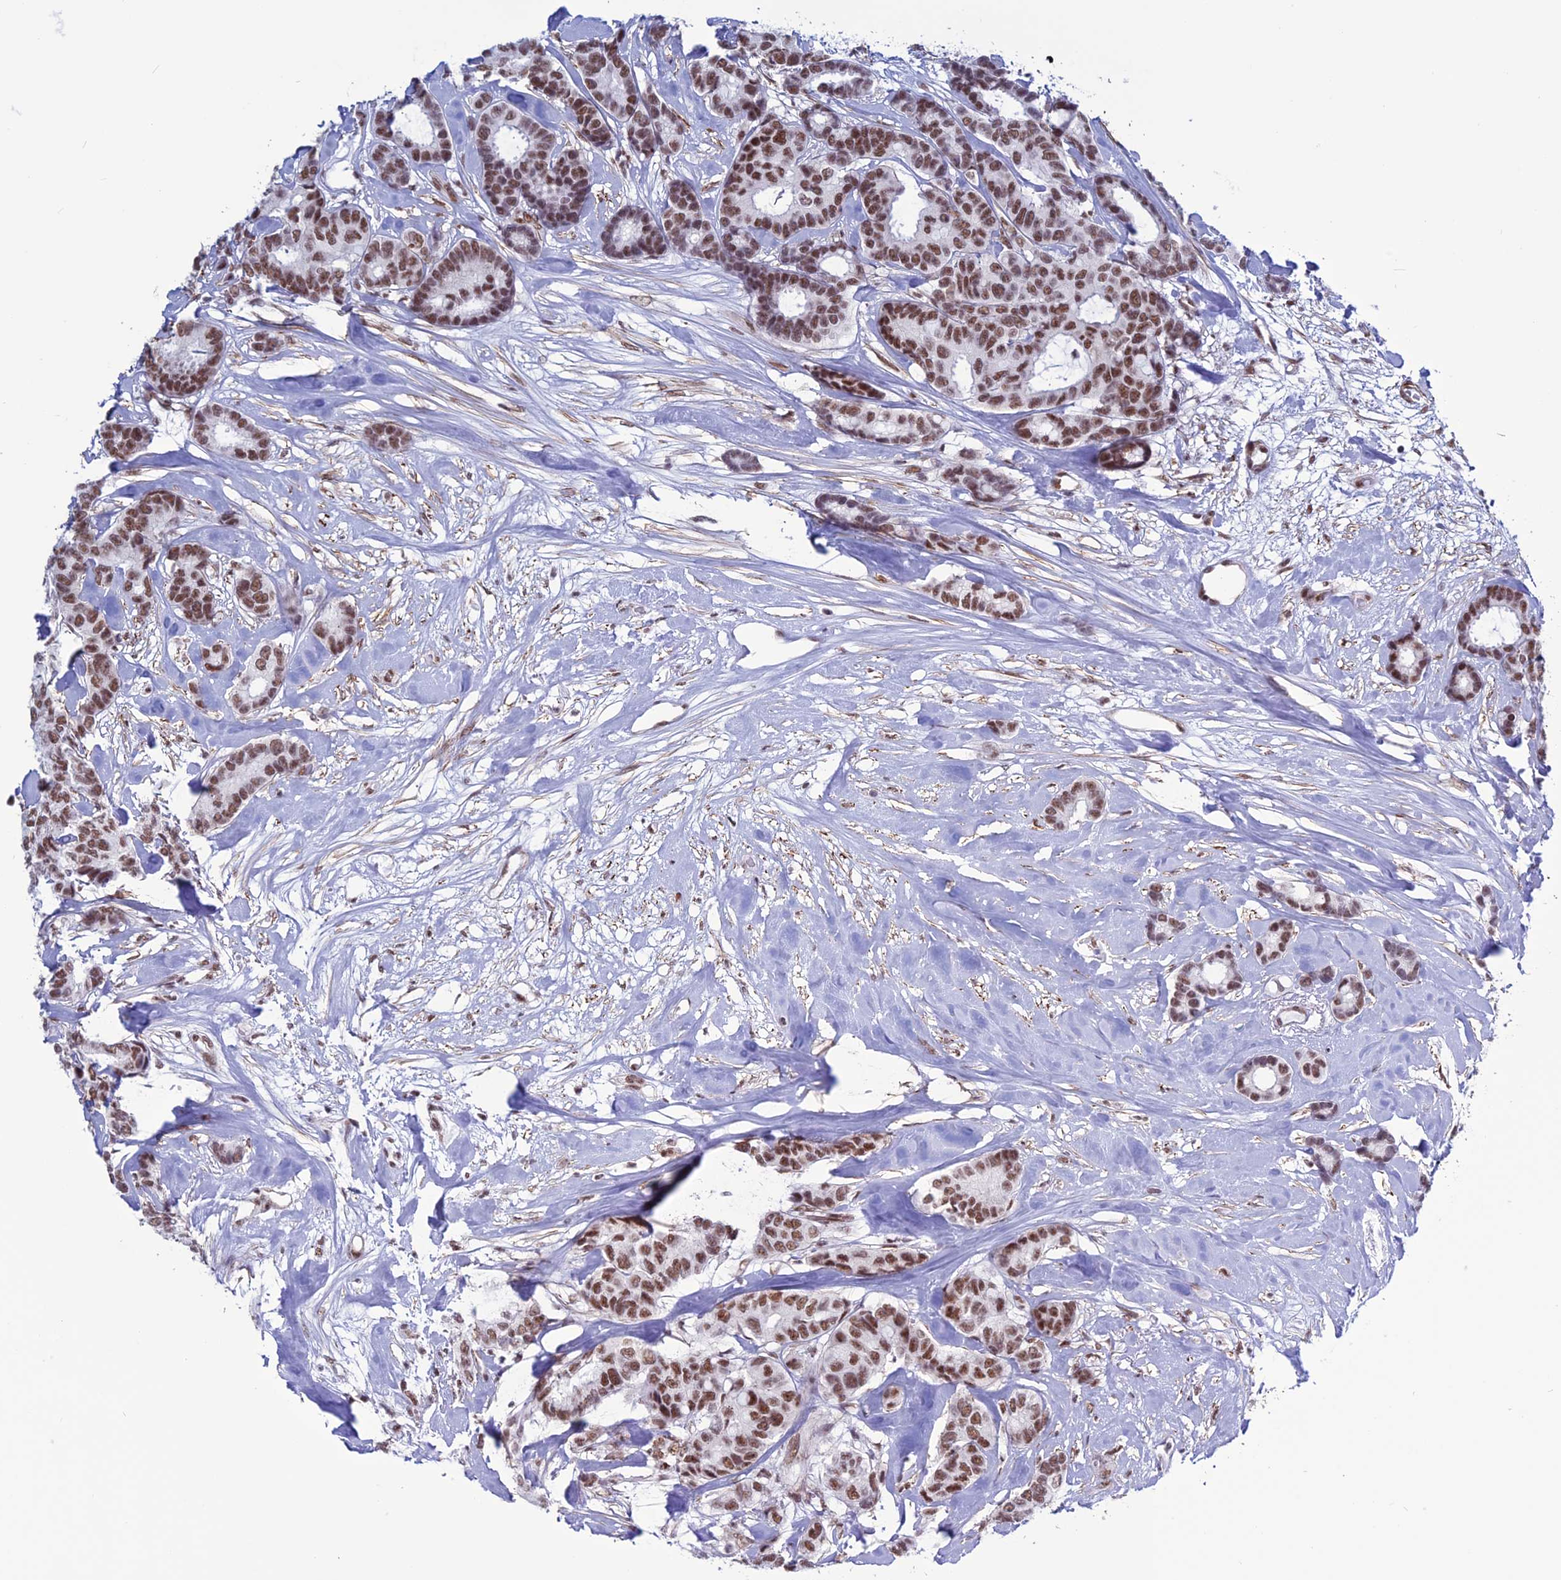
{"staining": {"intensity": "moderate", "quantity": ">75%", "location": "nuclear"}, "tissue": "breast cancer", "cell_type": "Tumor cells", "image_type": "cancer", "snomed": [{"axis": "morphology", "description": "Duct carcinoma"}, {"axis": "topography", "description": "Breast"}], "caption": "Intraductal carcinoma (breast) stained with a protein marker exhibits moderate staining in tumor cells.", "gene": "U2AF1", "patient": {"sex": "female", "age": 87}}